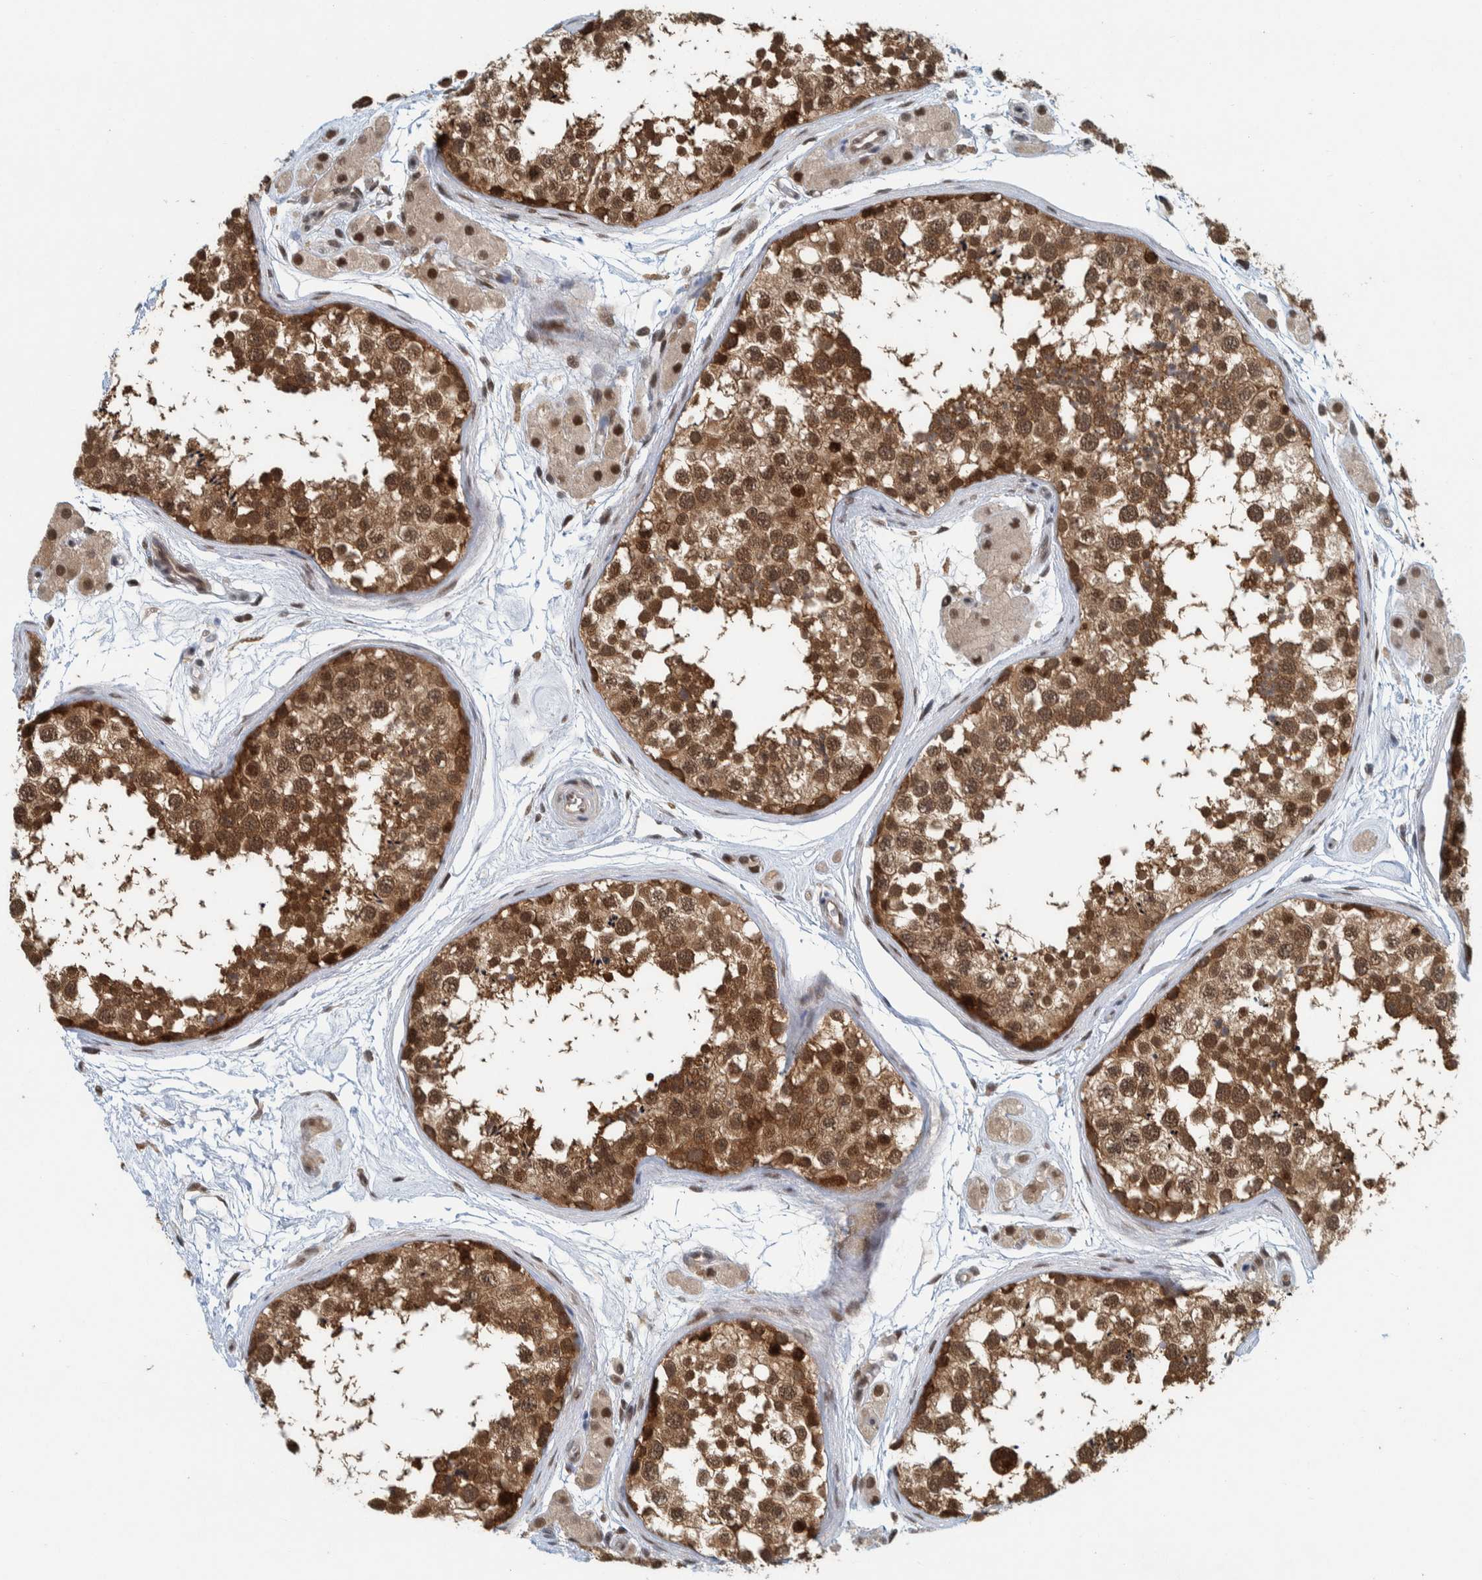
{"staining": {"intensity": "moderate", "quantity": ">75%", "location": "cytoplasmic/membranous,nuclear"}, "tissue": "testis", "cell_type": "Cells in seminiferous ducts", "image_type": "normal", "snomed": [{"axis": "morphology", "description": "Normal tissue, NOS"}, {"axis": "topography", "description": "Testis"}], "caption": "Immunohistochemical staining of benign human testis reveals >75% levels of moderate cytoplasmic/membranous,nuclear protein positivity in about >75% of cells in seminiferous ducts. The protein of interest is stained brown, and the nuclei are stained in blue (DAB IHC with brightfield microscopy, high magnification).", "gene": "COPS3", "patient": {"sex": "male", "age": 56}}